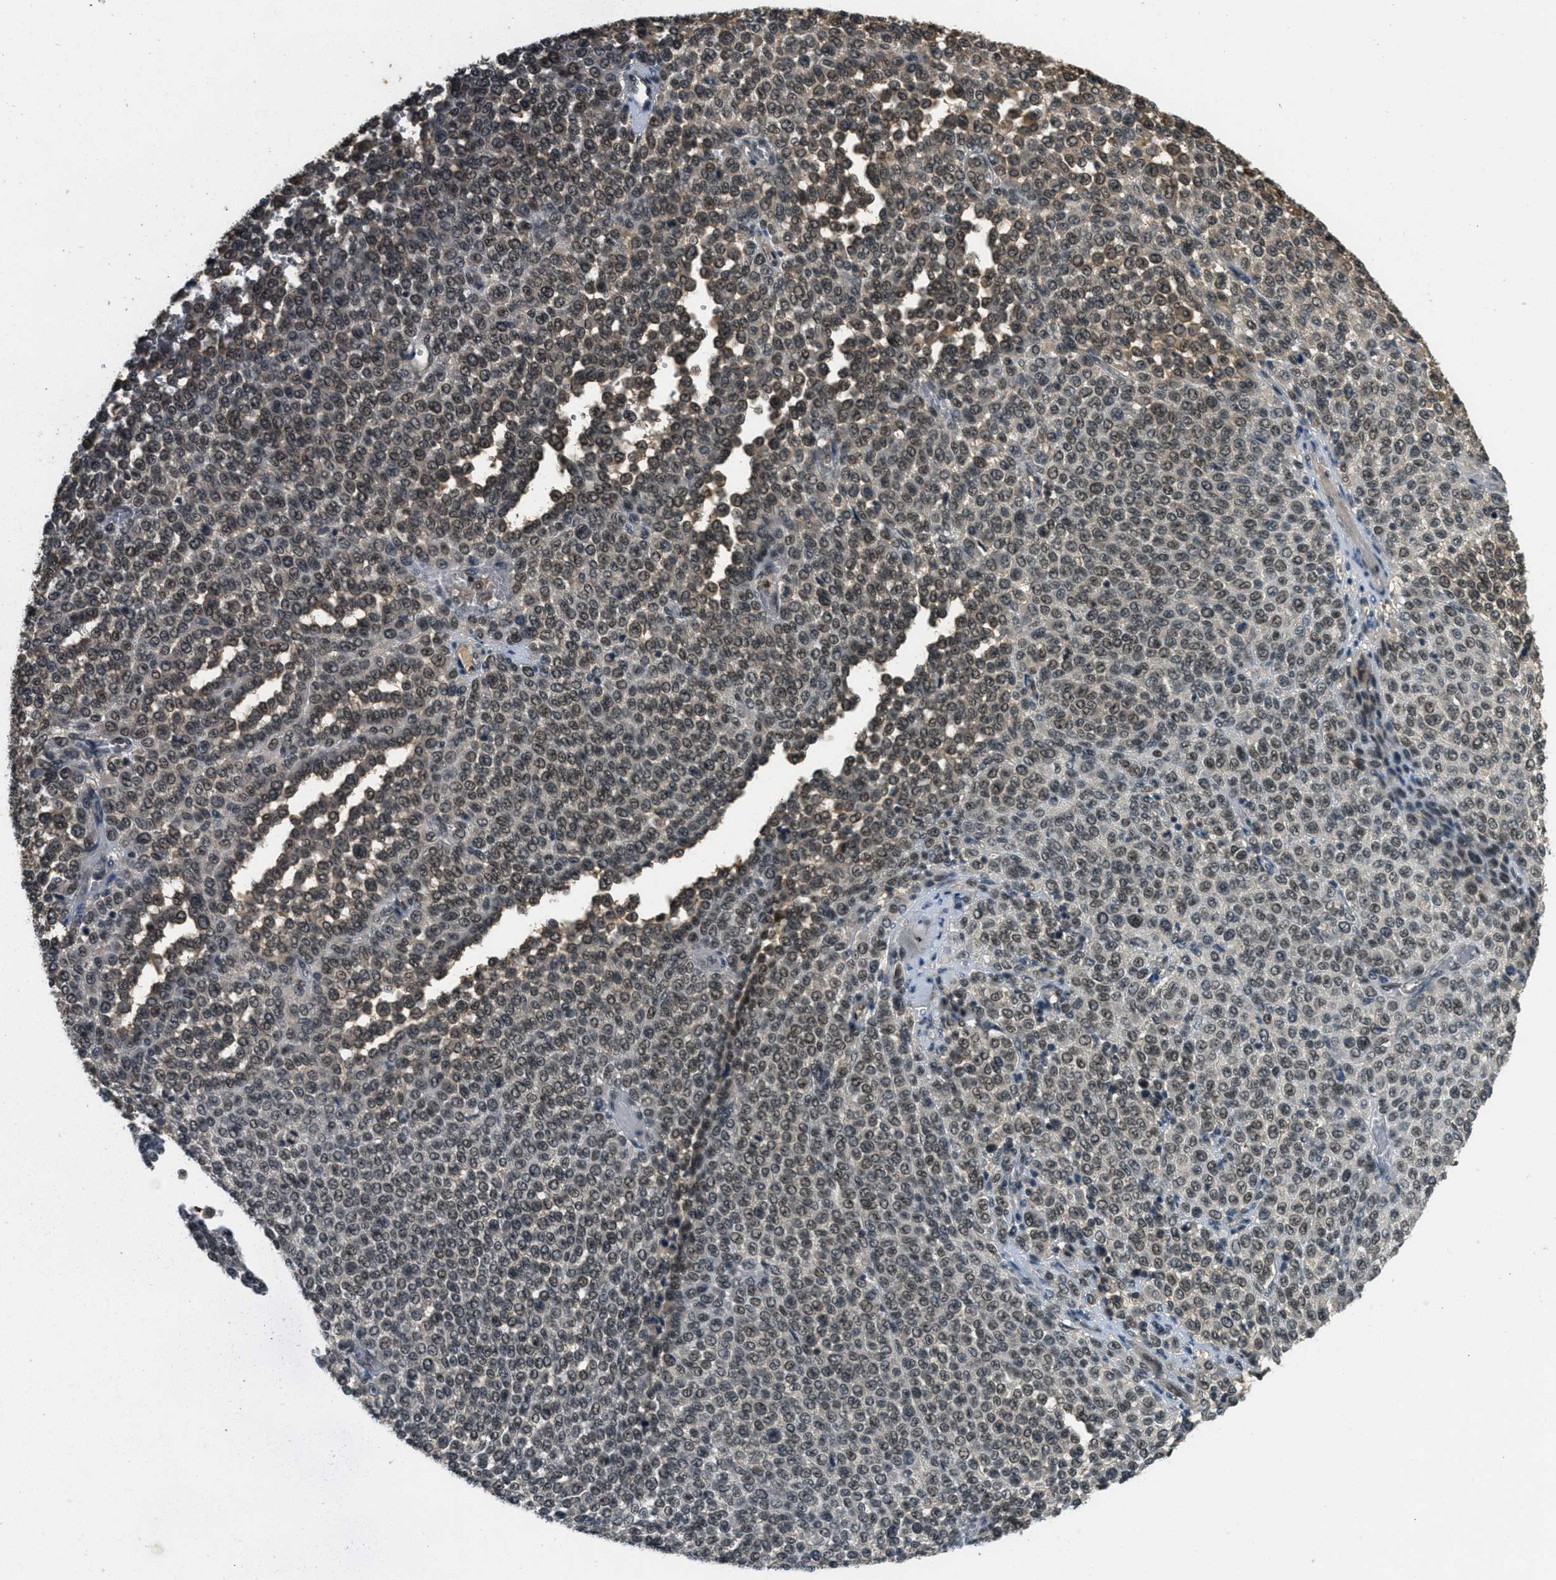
{"staining": {"intensity": "moderate", "quantity": ">75%", "location": "nuclear"}, "tissue": "melanoma", "cell_type": "Tumor cells", "image_type": "cancer", "snomed": [{"axis": "morphology", "description": "Malignant melanoma, Metastatic site"}, {"axis": "topography", "description": "Pancreas"}], "caption": "Immunohistochemical staining of human melanoma demonstrates moderate nuclear protein positivity in about >75% of tumor cells. (Brightfield microscopy of DAB IHC at high magnification).", "gene": "ZNF148", "patient": {"sex": "female", "age": 30}}